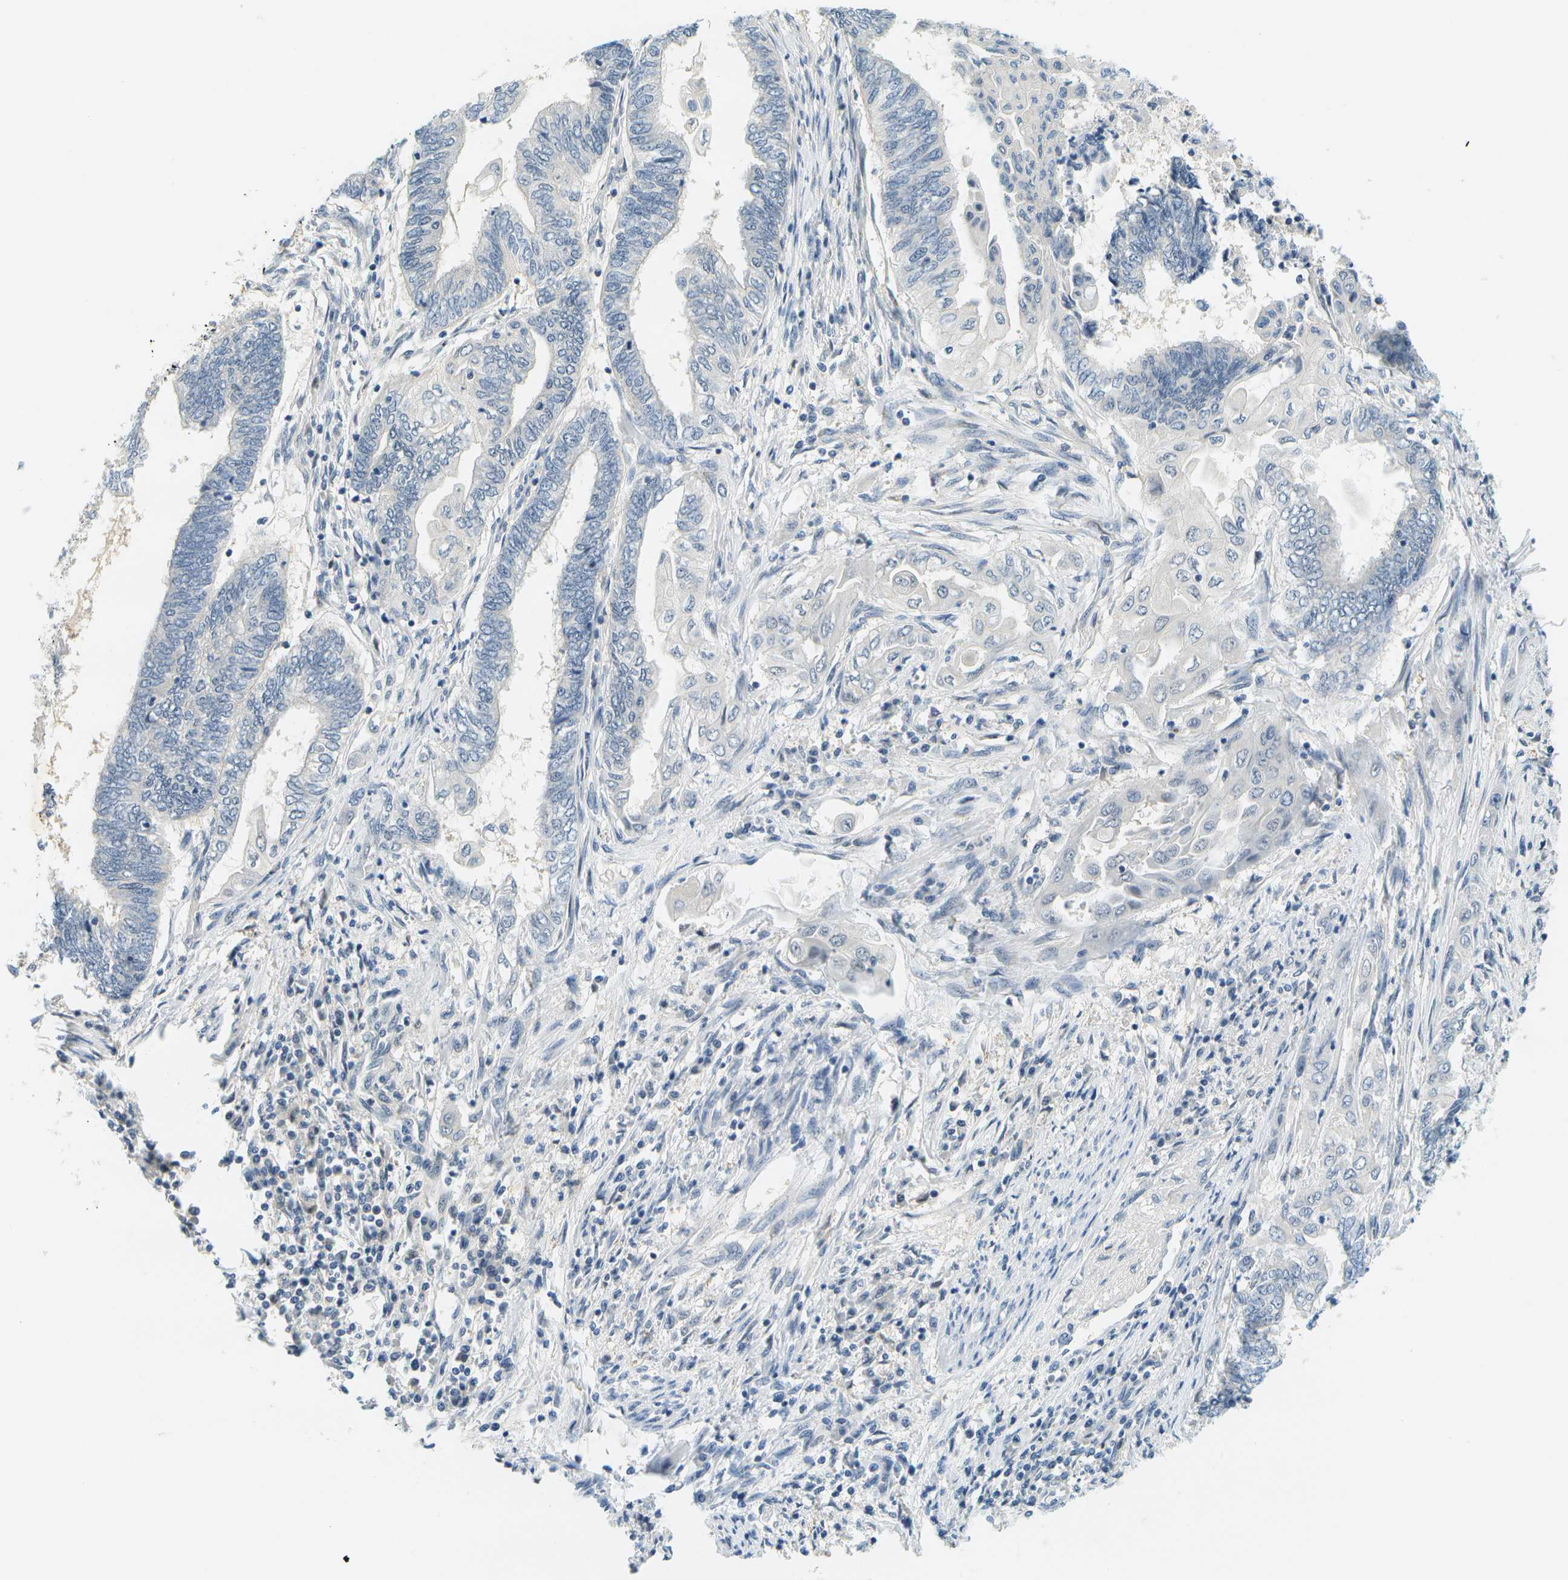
{"staining": {"intensity": "negative", "quantity": "none", "location": "none"}, "tissue": "endometrial cancer", "cell_type": "Tumor cells", "image_type": "cancer", "snomed": [{"axis": "morphology", "description": "Adenocarcinoma, NOS"}, {"axis": "topography", "description": "Uterus"}, {"axis": "topography", "description": "Endometrium"}], "caption": "High magnification brightfield microscopy of adenocarcinoma (endometrial) stained with DAB (brown) and counterstained with hematoxylin (blue): tumor cells show no significant expression.", "gene": "RASGRP2", "patient": {"sex": "female", "age": 70}}